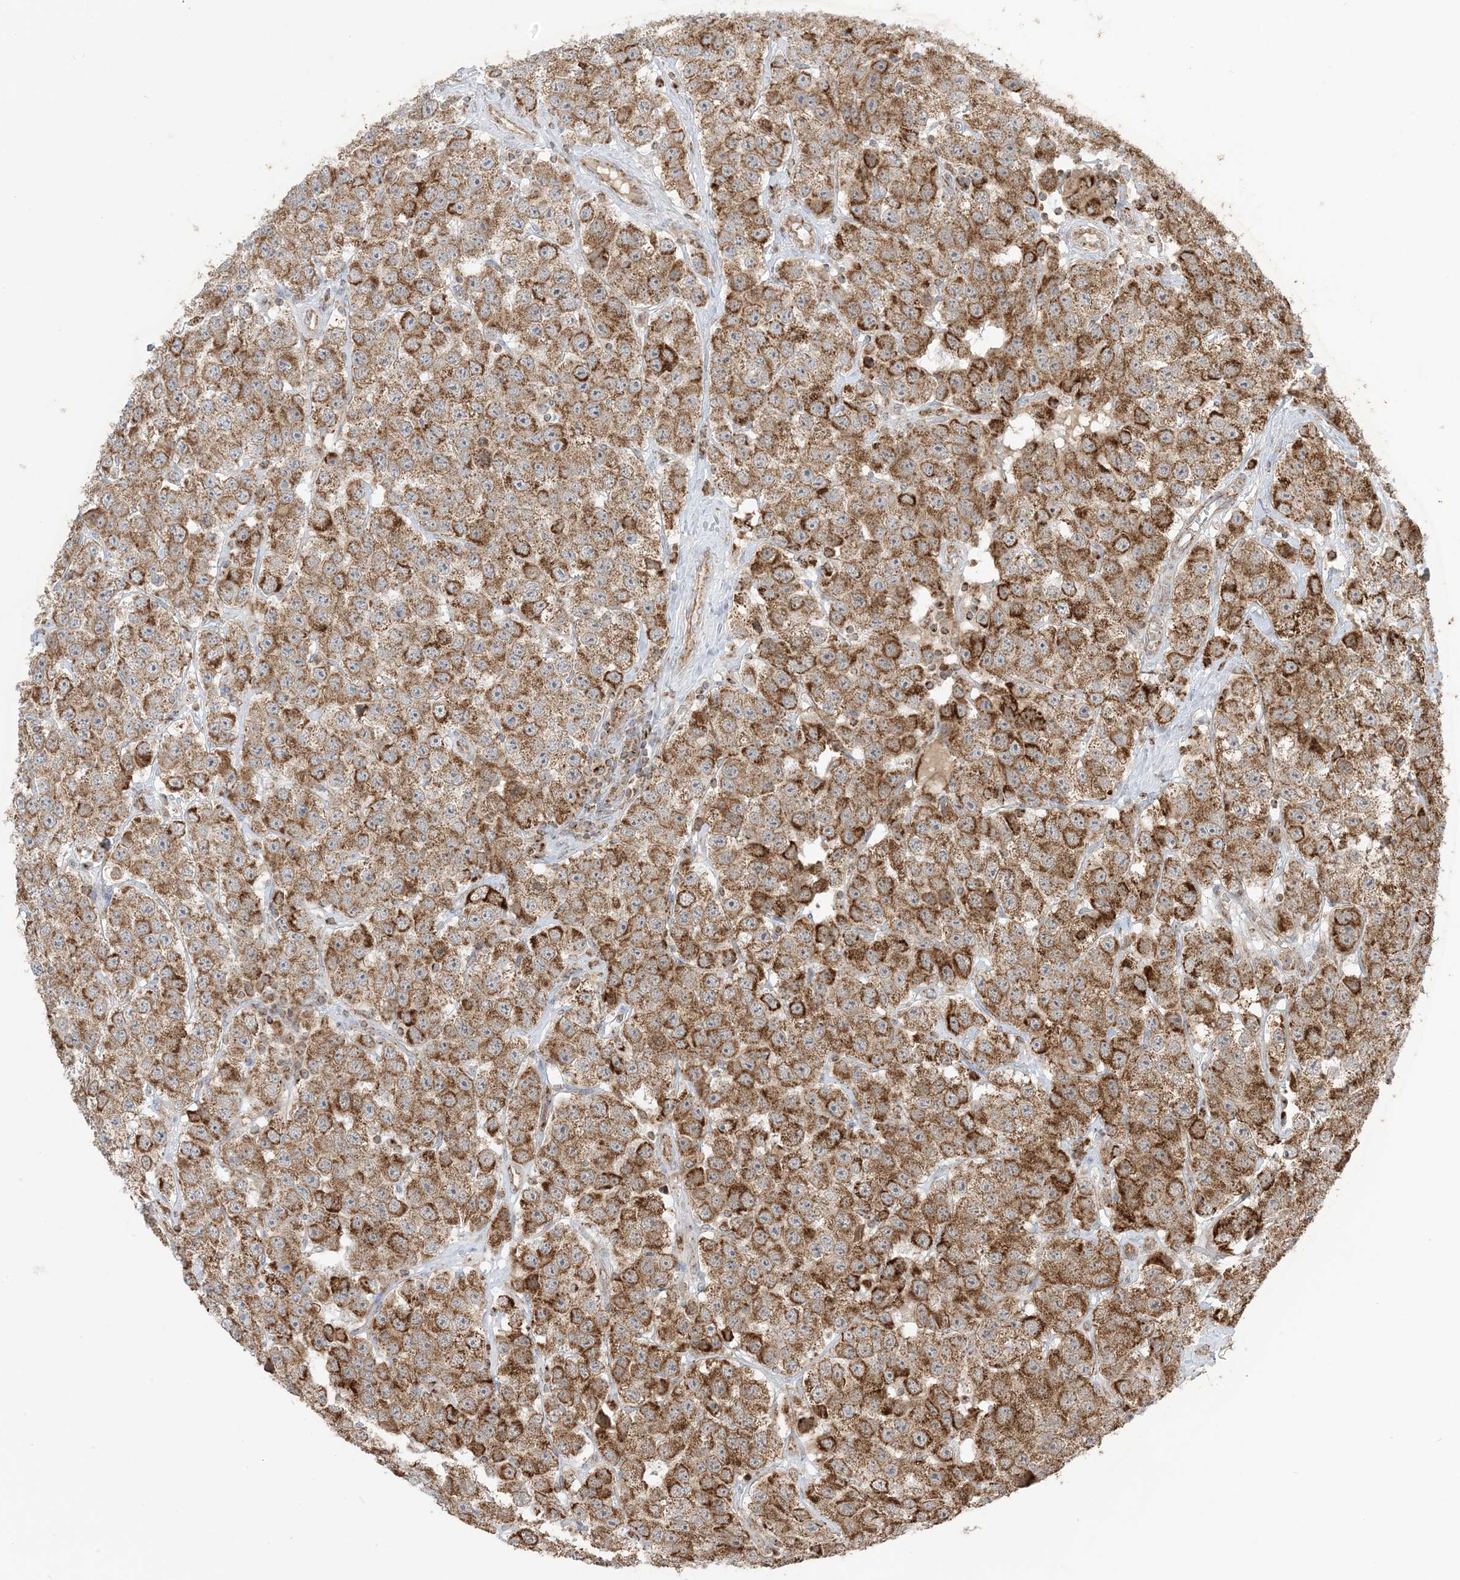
{"staining": {"intensity": "strong", "quantity": ">75%", "location": "cytoplasmic/membranous"}, "tissue": "testis cancer", "cell_type": "Tumor cells", "image_type": "cancer", "snomed": [{"axis": "morphology", "description": "Seminoma, NOS"}, {"axis": "topography", "description": "Testis"}], "caption": "The micrograph shows staining of testis seminoma, revealing strong cytoplasmic/membranous protein expression (brown color) within tumor cells.", "gene": "N4BP3", "patient": {"sex": "male", "age": 28}}